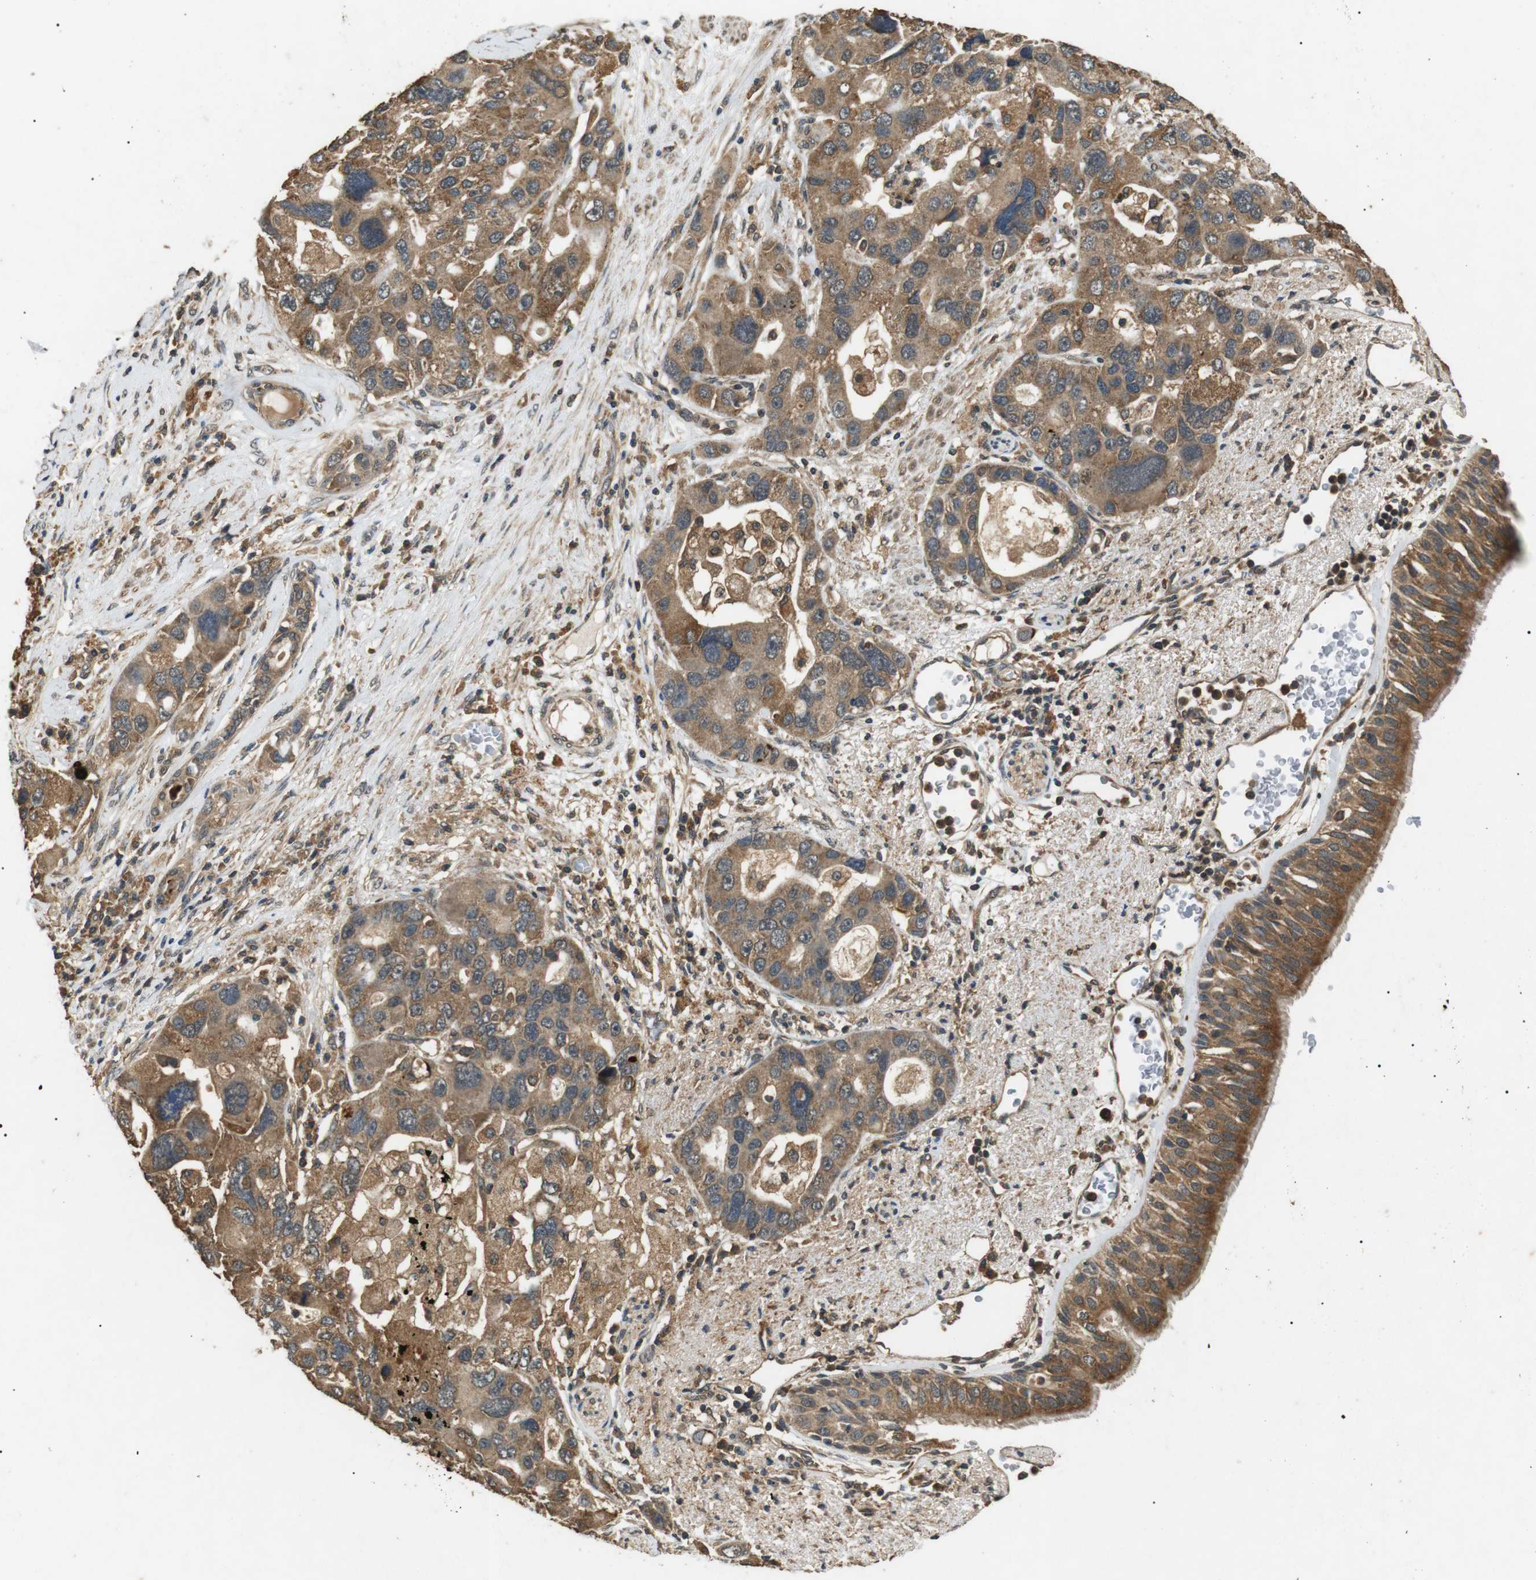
{"staining": {"intensity": "moderate", "quantity": ">75%", "location": "cytoplasmic/membranous"}, "tissue": "bronchus", "cell_type": "Respiratory epithelial cells", "image_type": "normal", "snomed": [{"axis": "morphology", "description": "Normal tissue, NOS"}, {"axis": "morphology", "description": "Adenocarcinoma, NOS"}, {"axis": "morphology", "description": "Adenocarcinoma, metastatic, NOS"}, {"axis": "topography", "description": "Lymph node"}, {"axis": "topography", "description": "Bronchus"}, {"axis": "topography", "description": "Lung"}], "caption": "Bronchus stained for a protein (brown) shows moderate cytoplasmic/membranous positive staining in approximately >75% of respiratory epithelial cells.", "gene": "TBC1D15", "patient": {"sex": "female", "age": 54}}